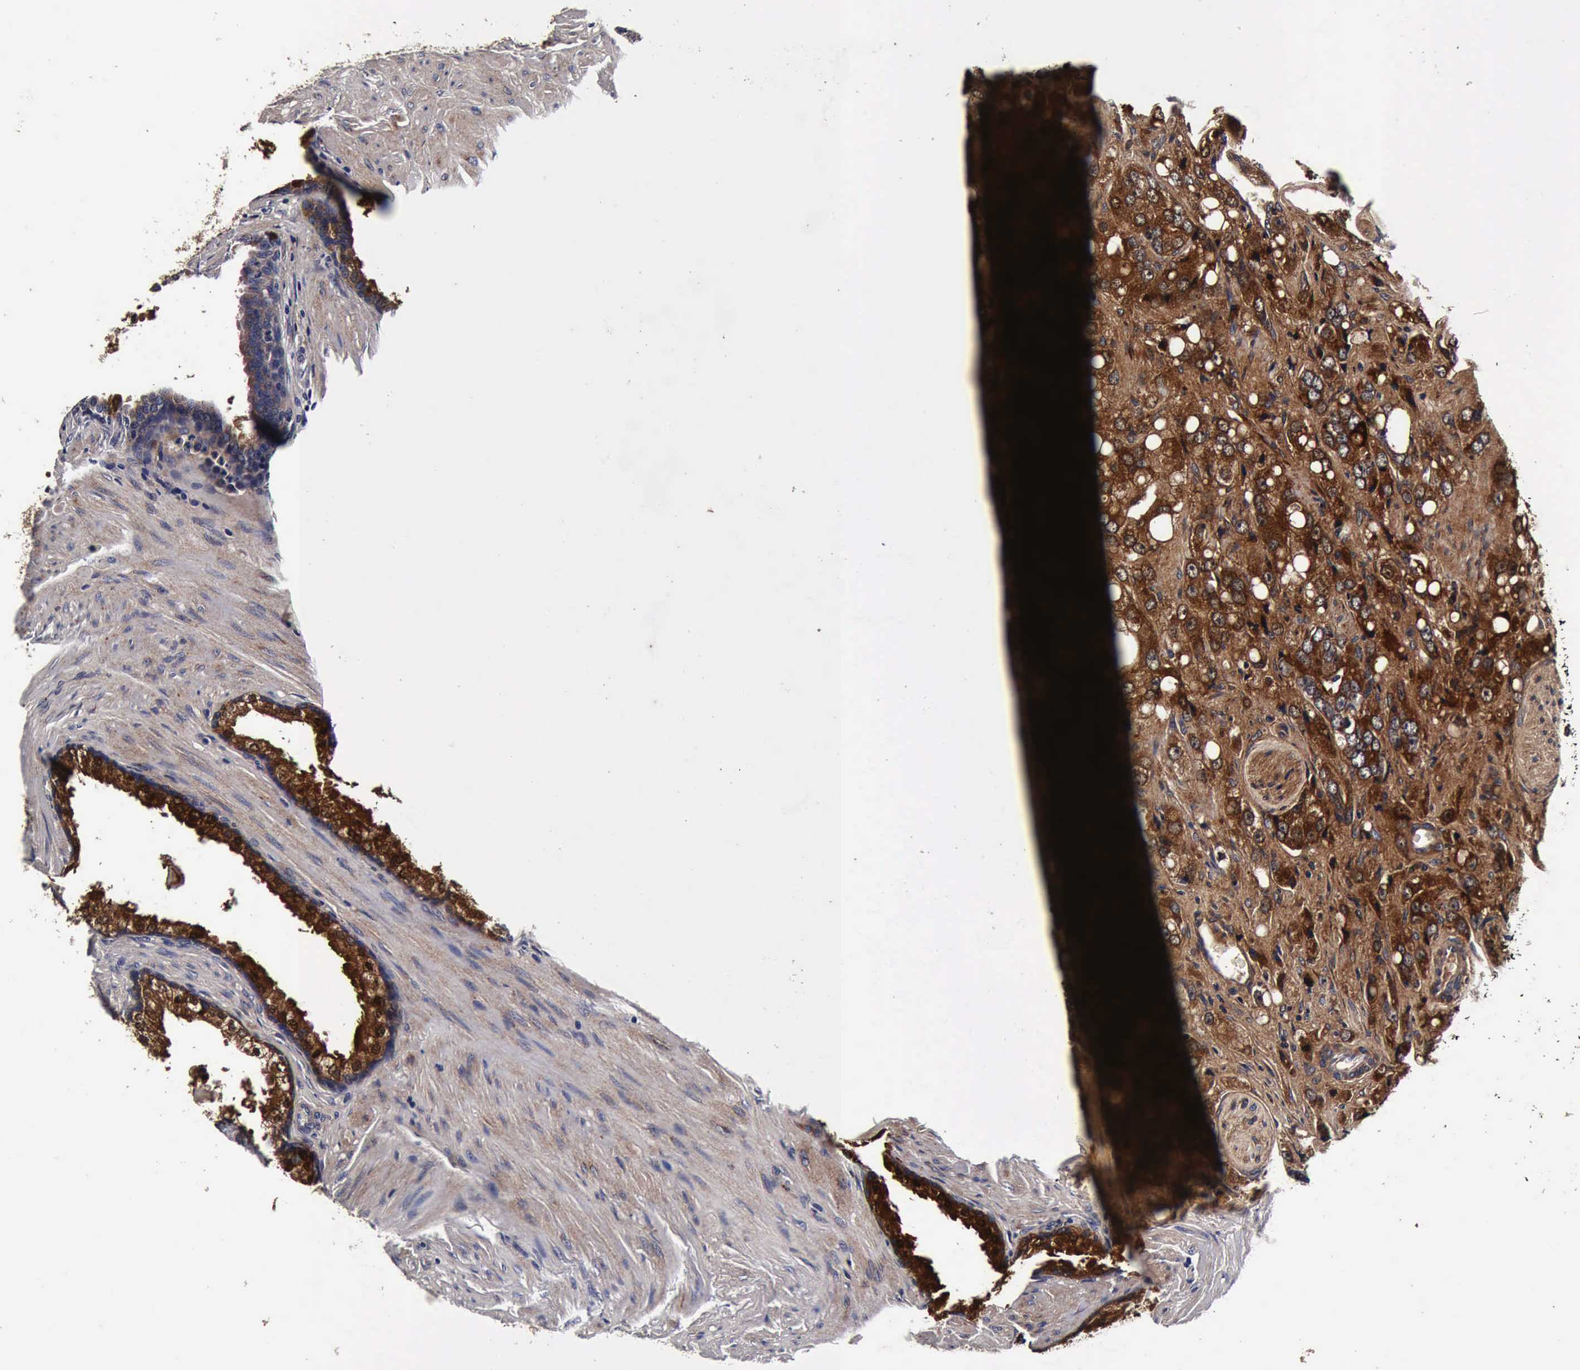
{"staining": {"intensity": "strong", "quantity": ">75%", "location": "cytoplasmic/membranous"}, "tissue": "prostate cancer", "cell_type": "Tumor cells", "image_type": "cancer", "snomed": [{"axis": "morphology", "description": "Adenocarcinoma, Medium grade"}, {"axis": "topography", "description": "Prostate"}], "caption": "DAB immunohistochemical staining of human prostate cancer (medium-grade adenocarcinoma) reveals strong cytoplasmic/membranous protein expression in about >75% of tumor cells.", "gene": "CST3", "patient": {"sex": "male", "age": 60}}